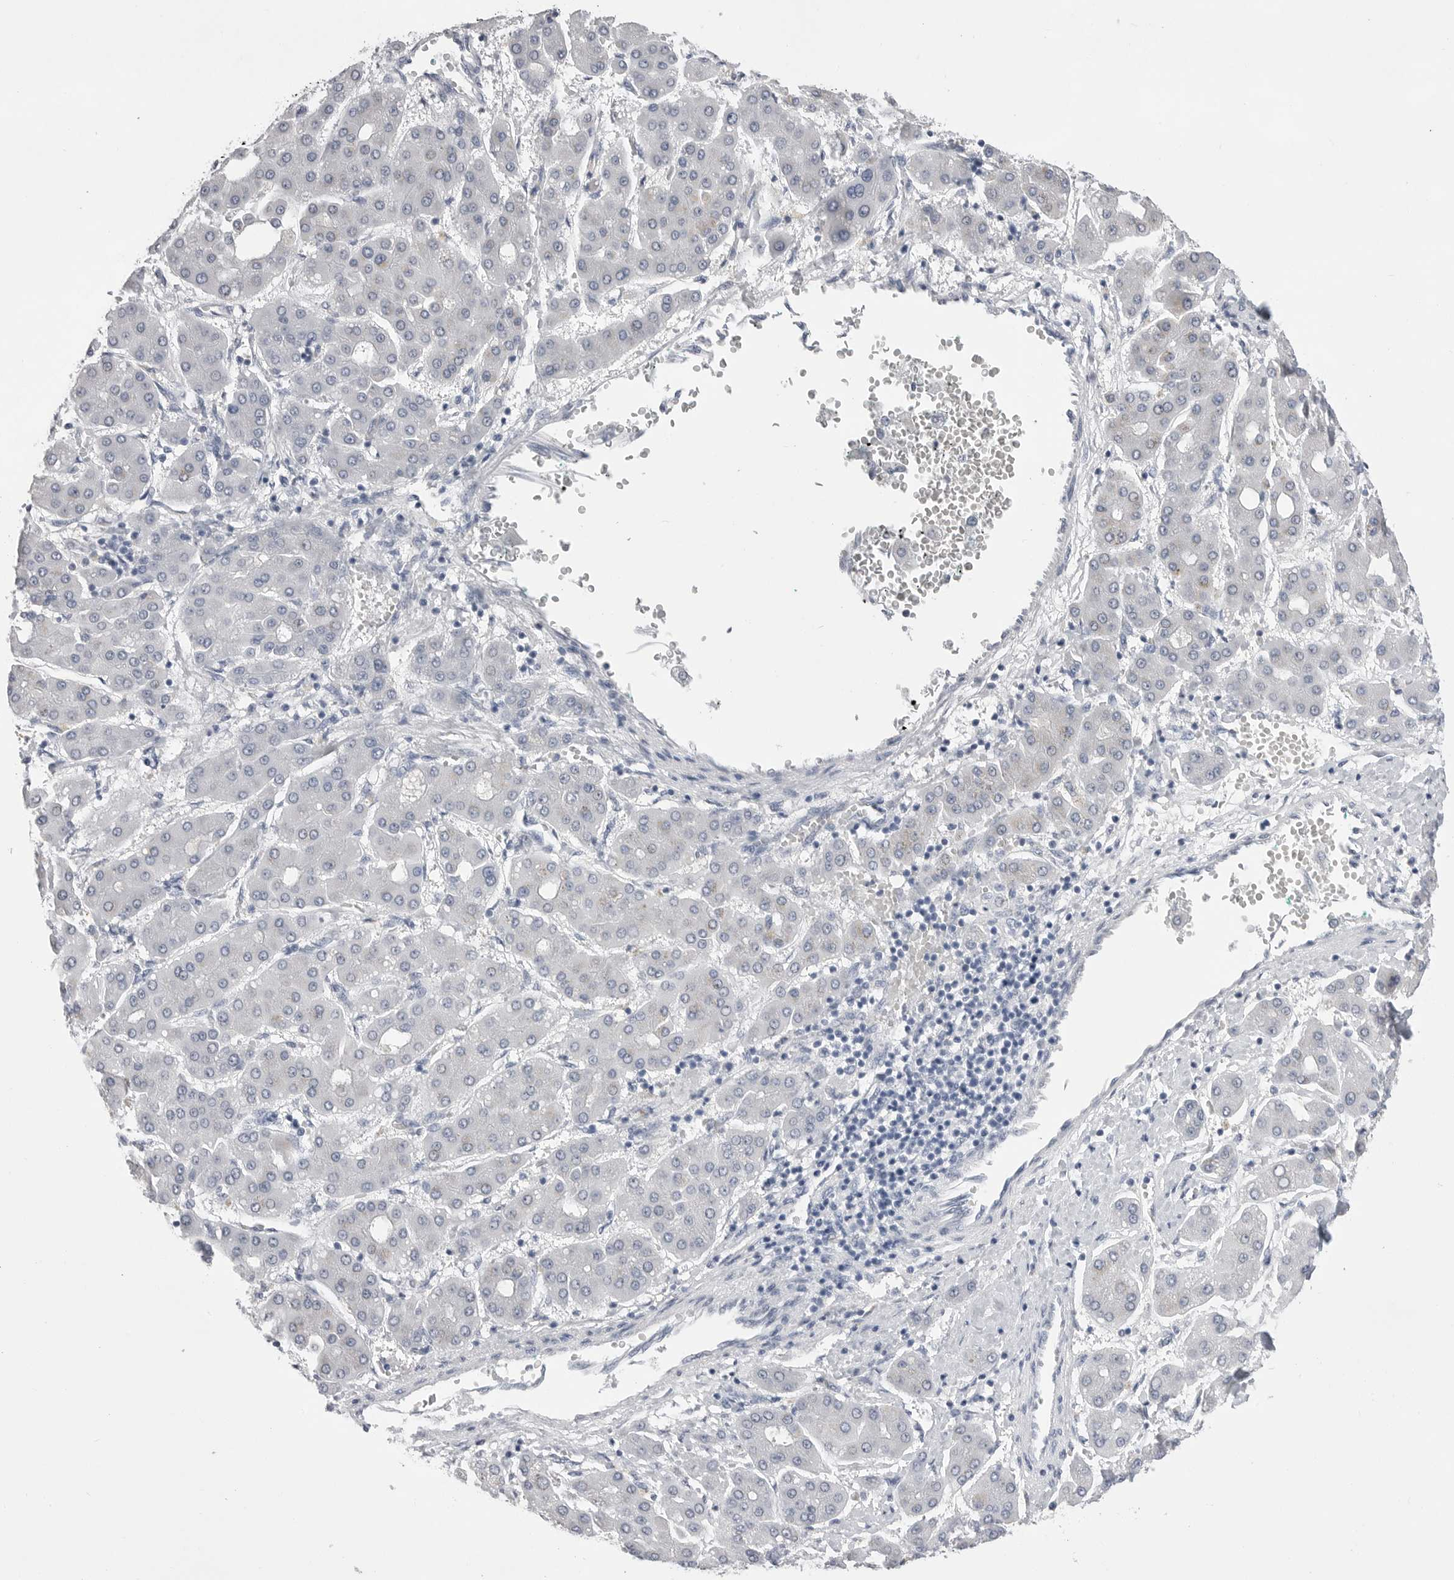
{"staining": {"intensity": "negative", "quantity": "none", "location": "none"}, "tissue": "liver cancer", "cell_type": "Tumor cells", "image_type": "cancer", "snomed": [{"axis": "morphology", "description": "Carcinoma, Hepatocellular, NOS"}, {"axis": "topography", "description": "Liver"}], "caption": "Immunohistochemistry photomicrograph of neoplastic tissue: human liver hepatocellular carcinoma stained with DAB displays no significant protein expression in tumor cells.", "gene": "CPB1", "patient": {"sex": "male", "age": 65}}